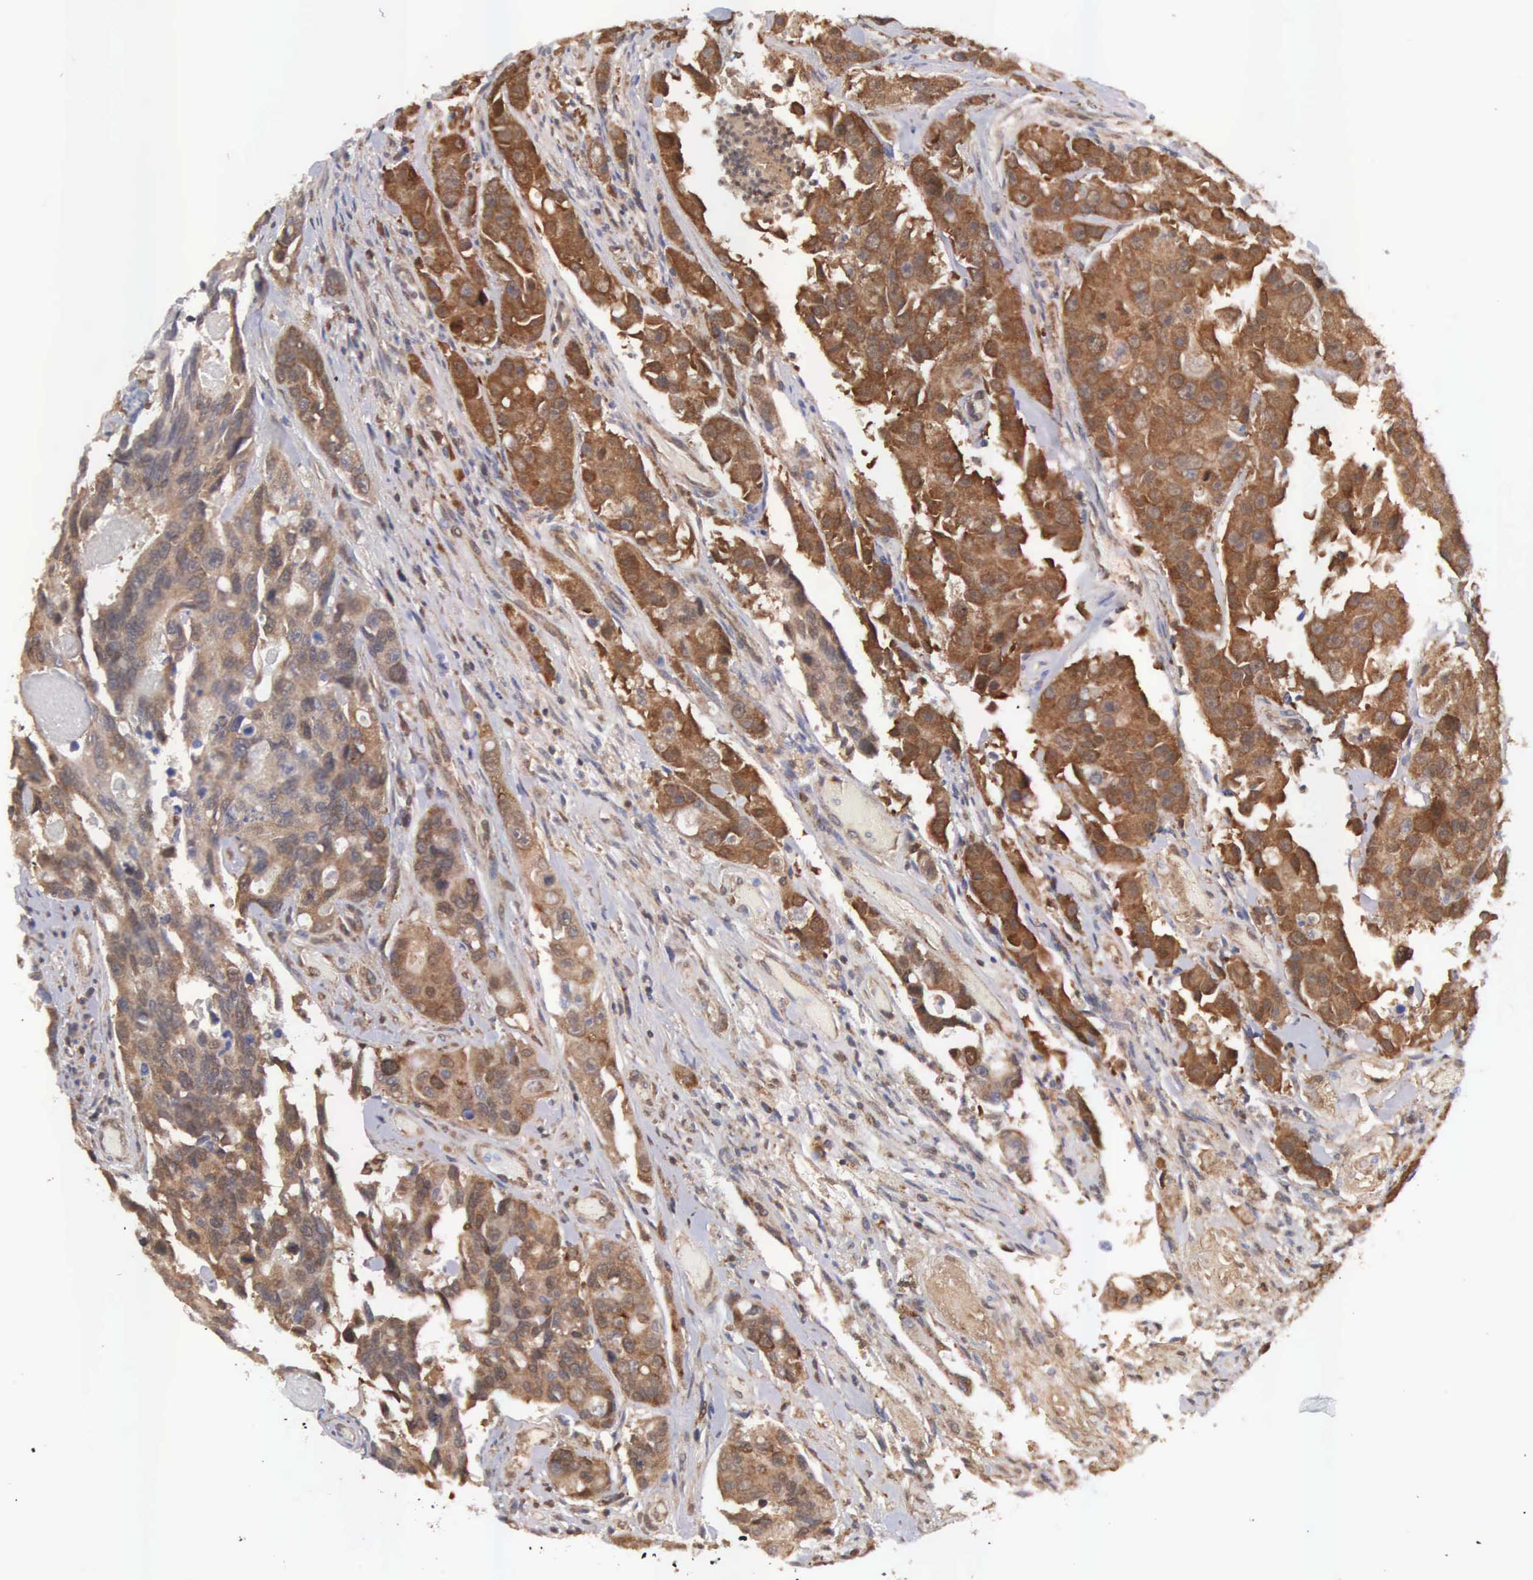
{"staining": {"intensity": "moderate", "quantity": ">75%", "location": "cytoplasmic/membranous"}, "tissue": "colorectal cancer", "cell_type": "Tumor cells", "image_type": "cancer", "snomed": [{"axis": "morphology", "description": "Adenocarcinoma, NOS"}, {"axis": "topography", "description": "Colon"}], "caption": "Brown immunohistochemical staining in human colorectal cancer (adenocarcinoma) displays moderate cytoplasmic/membranous staining in approximately >75% of tumor cells. The staining was performed using DAB, with brown indicating positive protein expression. Nuclei are stained blue with hematoxylin.", "gene": "DHRS1", "patient": {"sex": "female", "age": 86}}